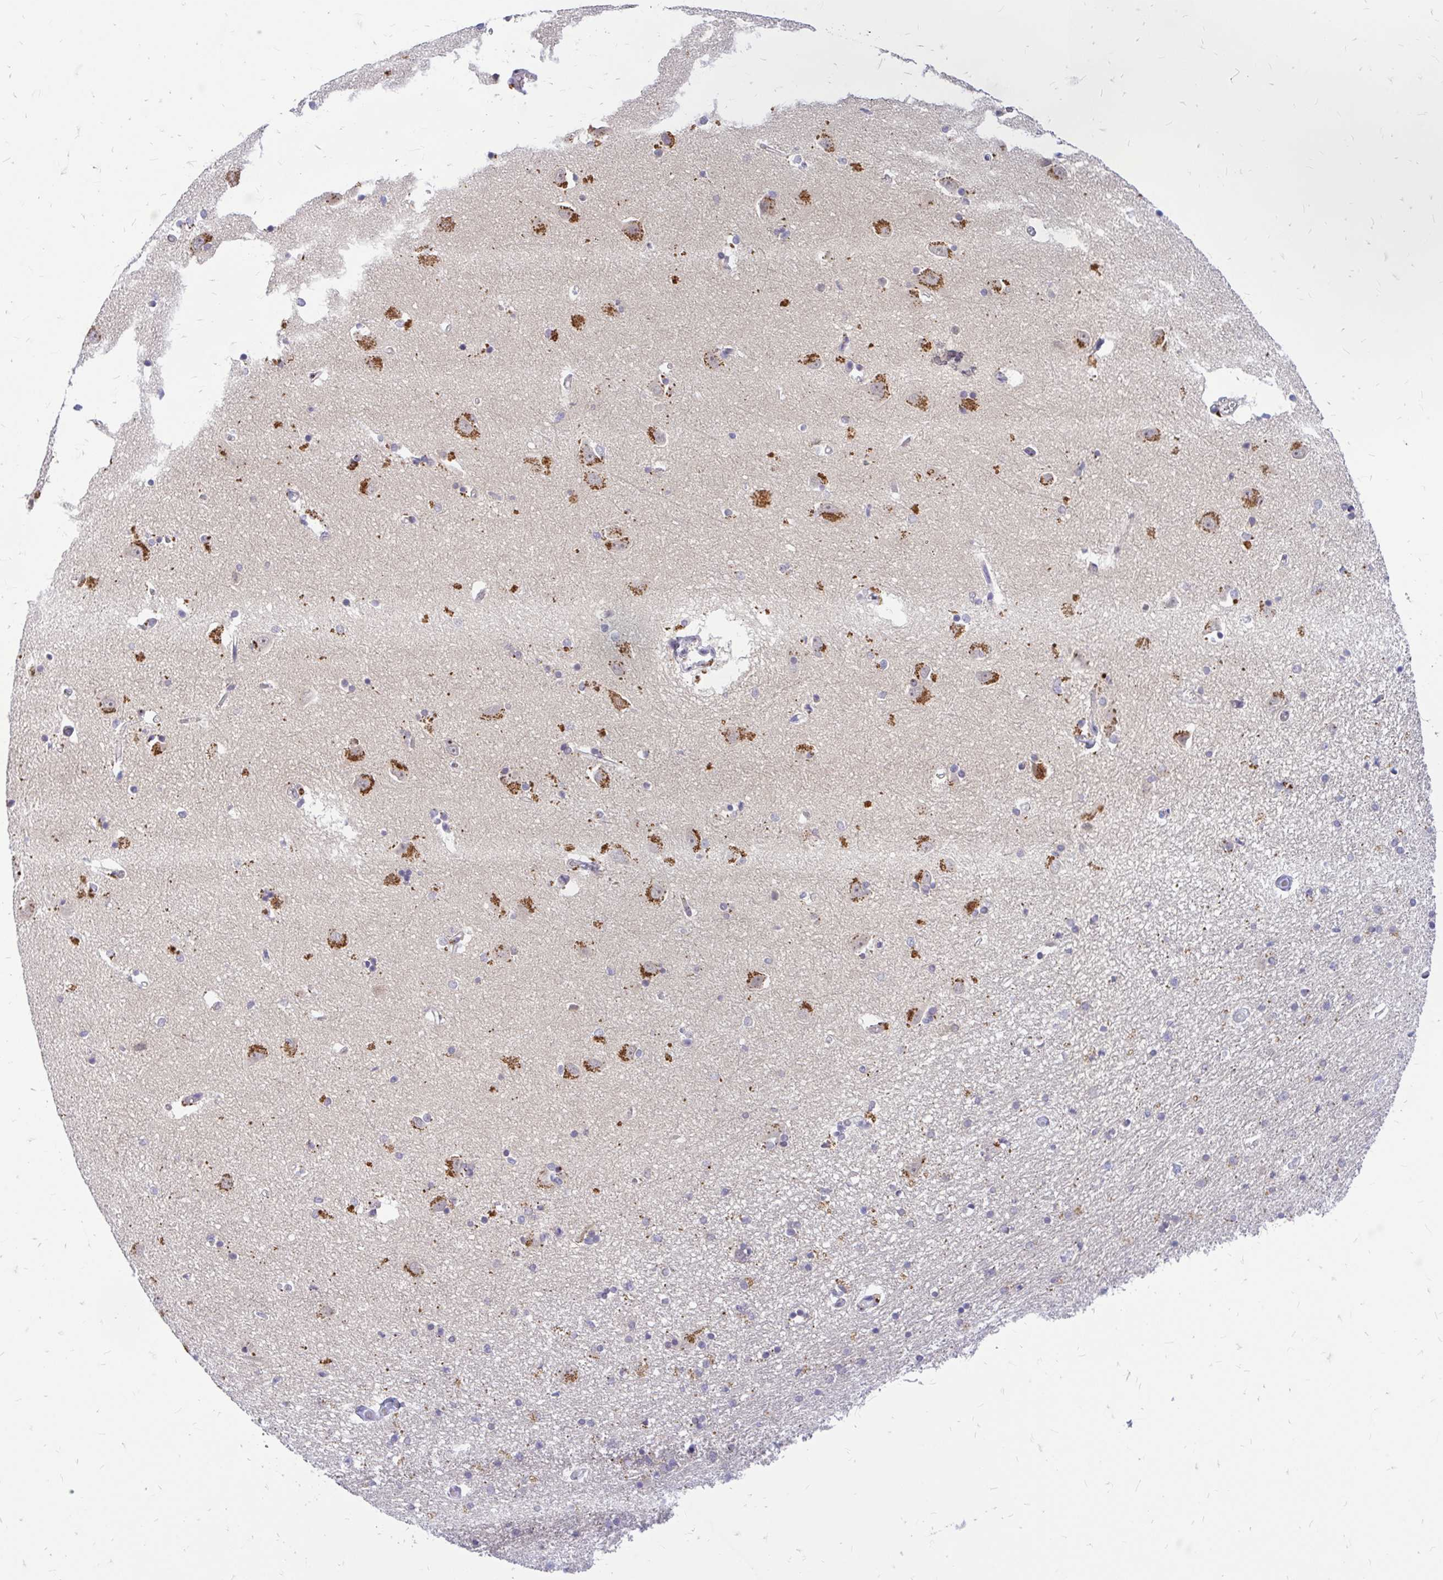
{"staining": {"intensity": "moderate", "quantity": "<25%", "location": "cytoplasmic/membranous"}, "tissue": "caudate", "cell_type": "Glial cells", "image_type": "normal", "snomed": [{"axis": "morphology", "description": "Normal tissue, NOS"}, {"axis": "topography", "description": "Lateral ventricle wall"}, {"axis": "topography", "description": "Hippocampus"}], "caption": "Immunohistochemical staining of unremarkable human caudate reveals moderate cytoplasmic/membranous protein staining in approximately <25% of glial cells.", "gene": "MAP1LC3A", "patient": {"sex": "female", "age": 63}}